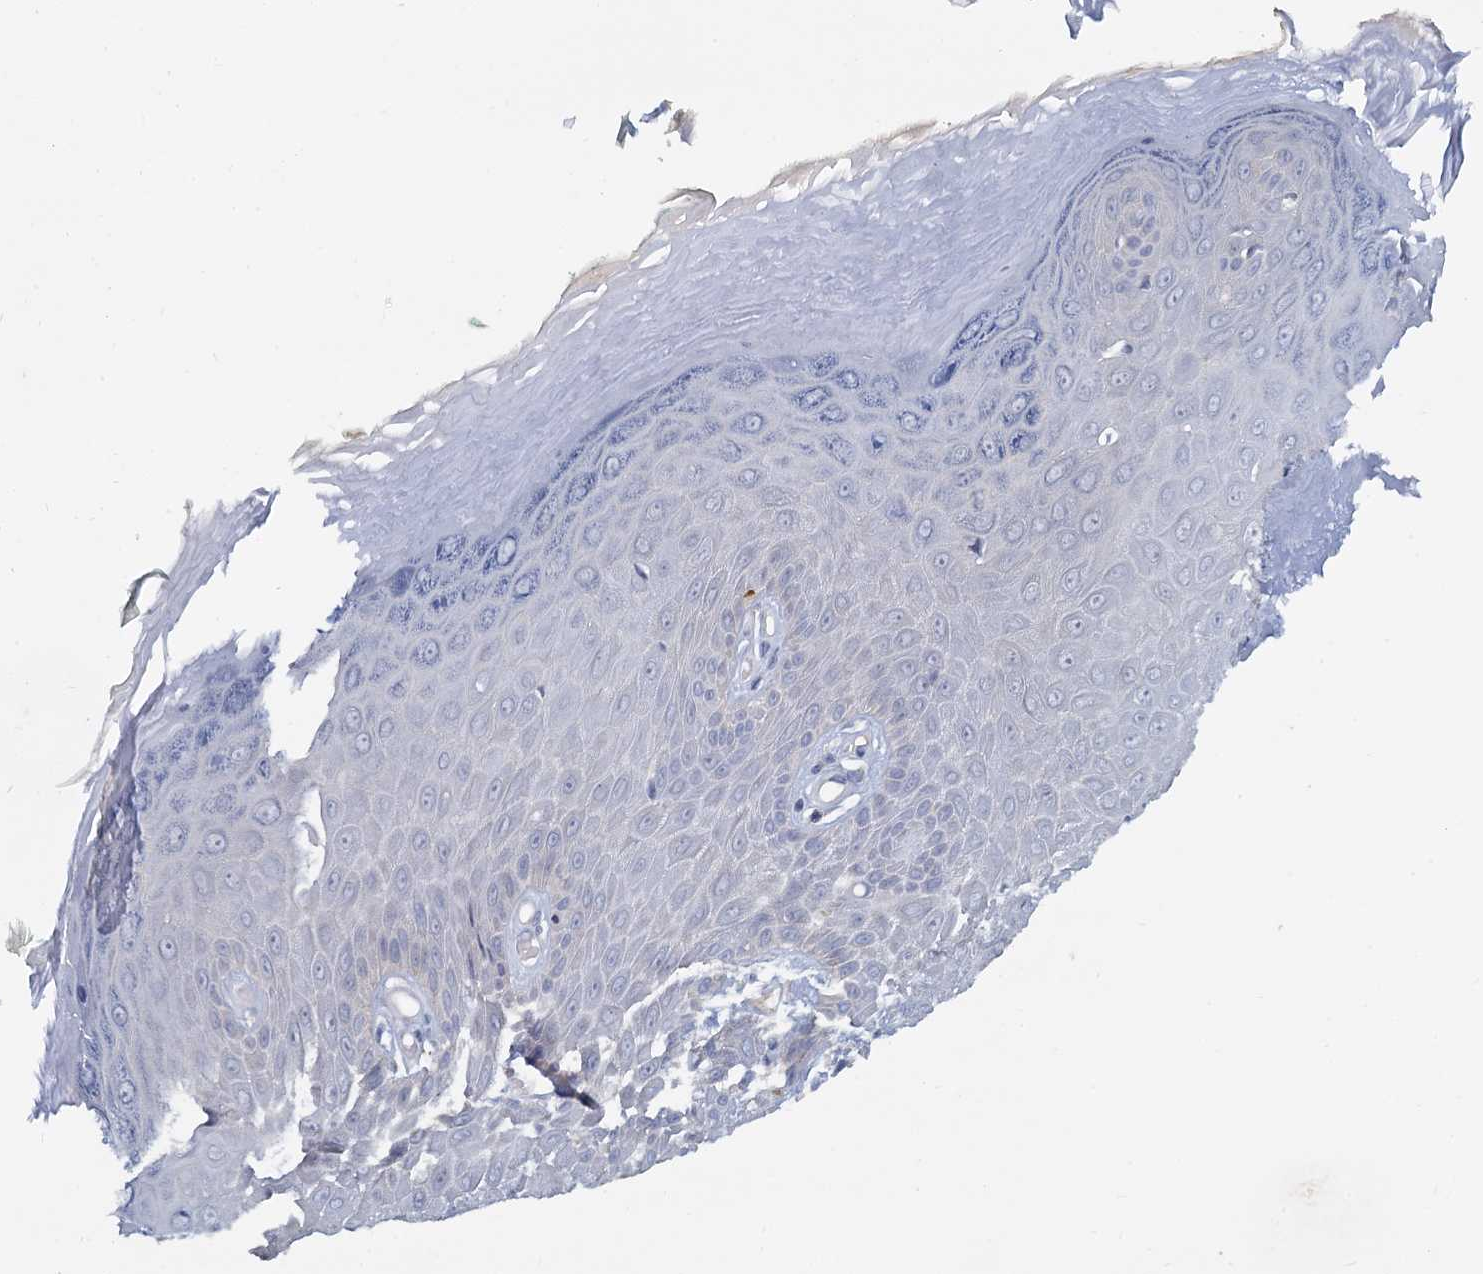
{"staining": {"intensity": "moderate", "quantity": "<25%", "location": "cytoplasmic/membranous"}, "tissue": "skin", "cell_type": "Epidermal cells", "image_type": "normal", "snomed": [{"axis": "morphology", "description": "Normal tissue, NOS"}, {"axis": "topography", "description": "Anal"}], "caption": "Epidermal cells show low levels of moderate cytoplasmic/membranous positivity in approximately <25% of cells in benign human skin.", "gene": "ACSM3", "patient": {"sex": "male", "age": 78}}